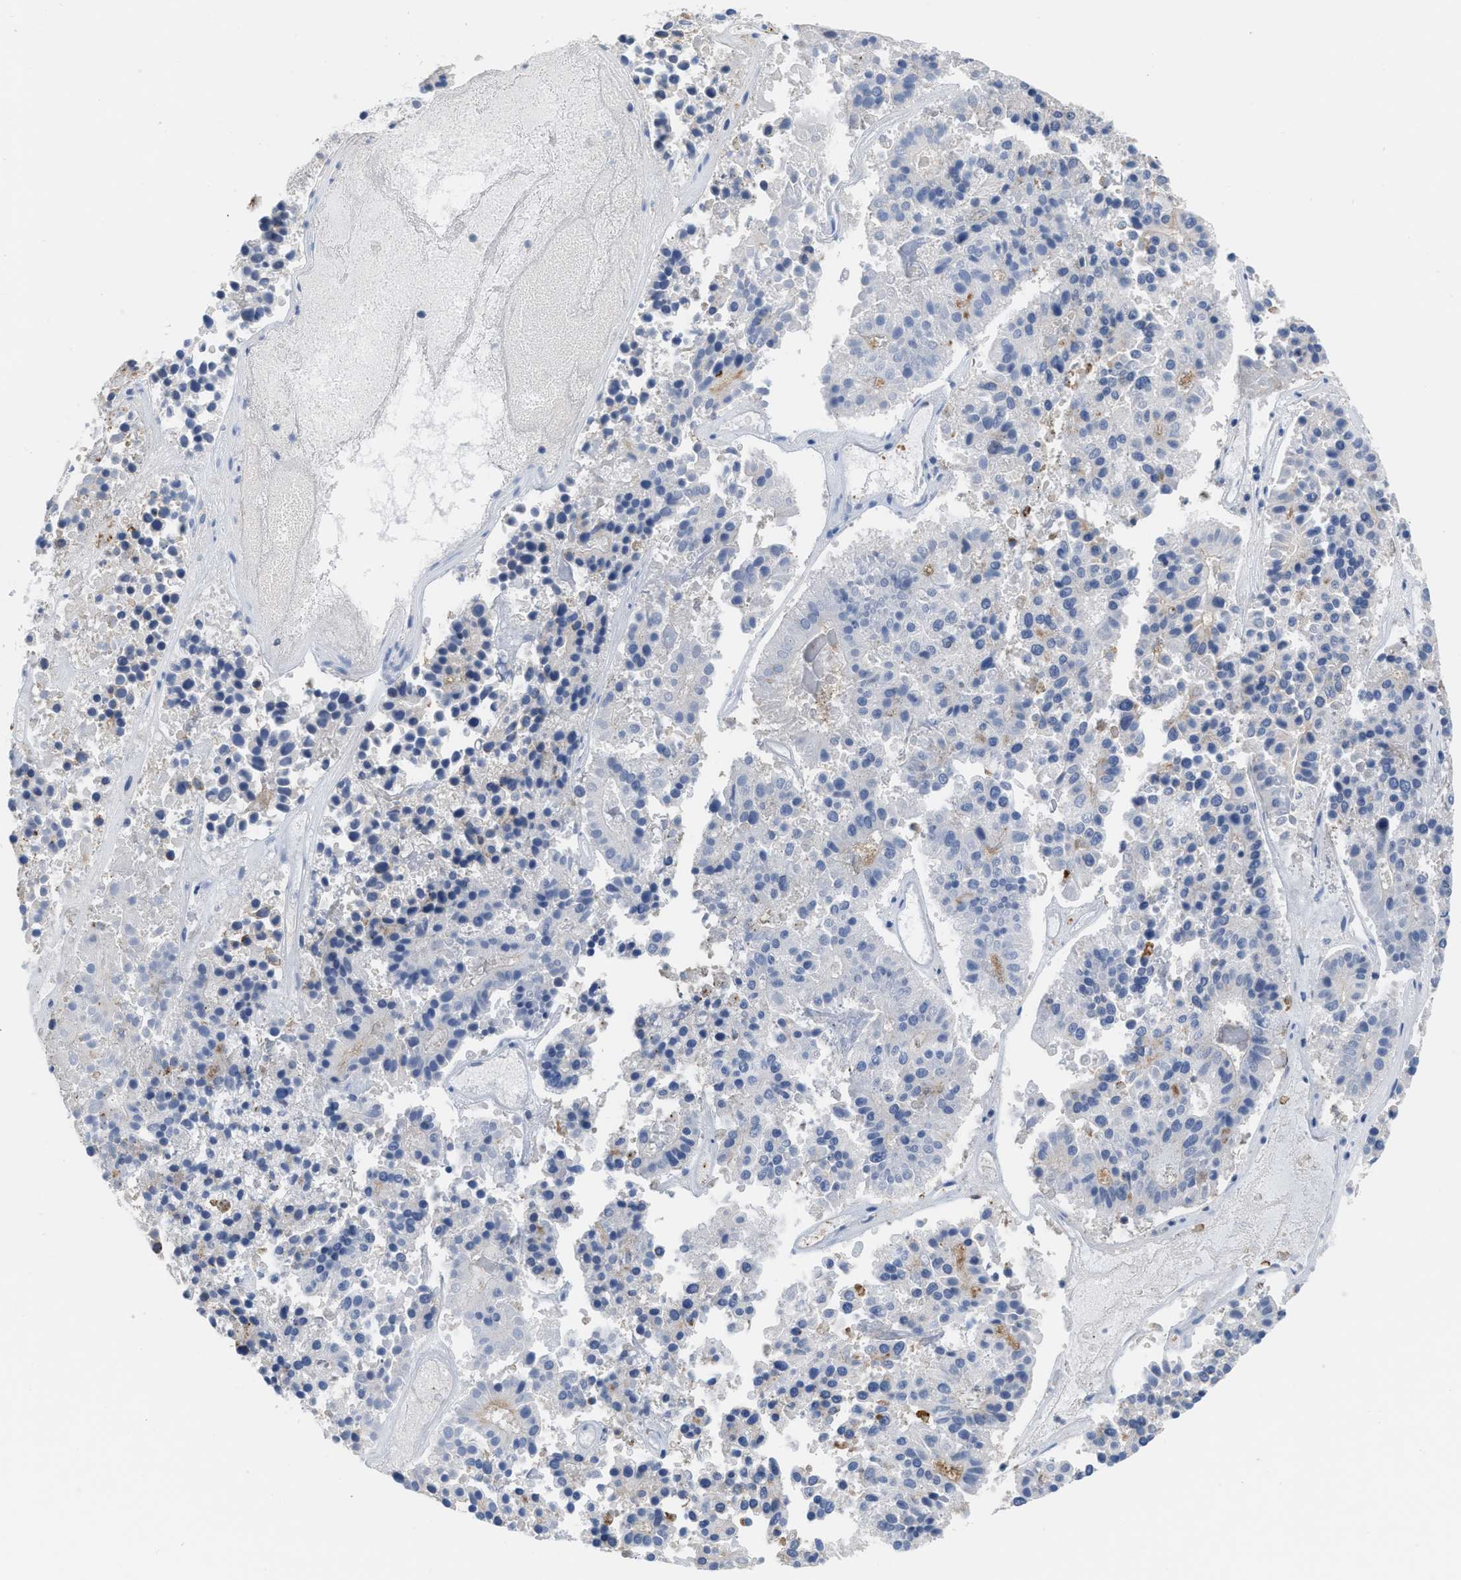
{"staining": {"intensity": "negative", "quantity": "none", "location": "none"}, "tissue": "pancreatic cancer", "cell_type": "Tumor cells", "image_type": "cancer", "snomed": [{"axis": "morphology", "description": "Adenocarcinoma, NOS"}, {"axis": "topography", "description": "Pancreas"}], "caption": "This histopathology image is of pancreatic cancer stained with immunohistochemistry (IHC) to label a protein in brown with the nuclei are counter-stained blue. There is no expression in tumor cells.", "gene": "BAIAP2L1", "patient": {"sex": "male", "age": 50}}